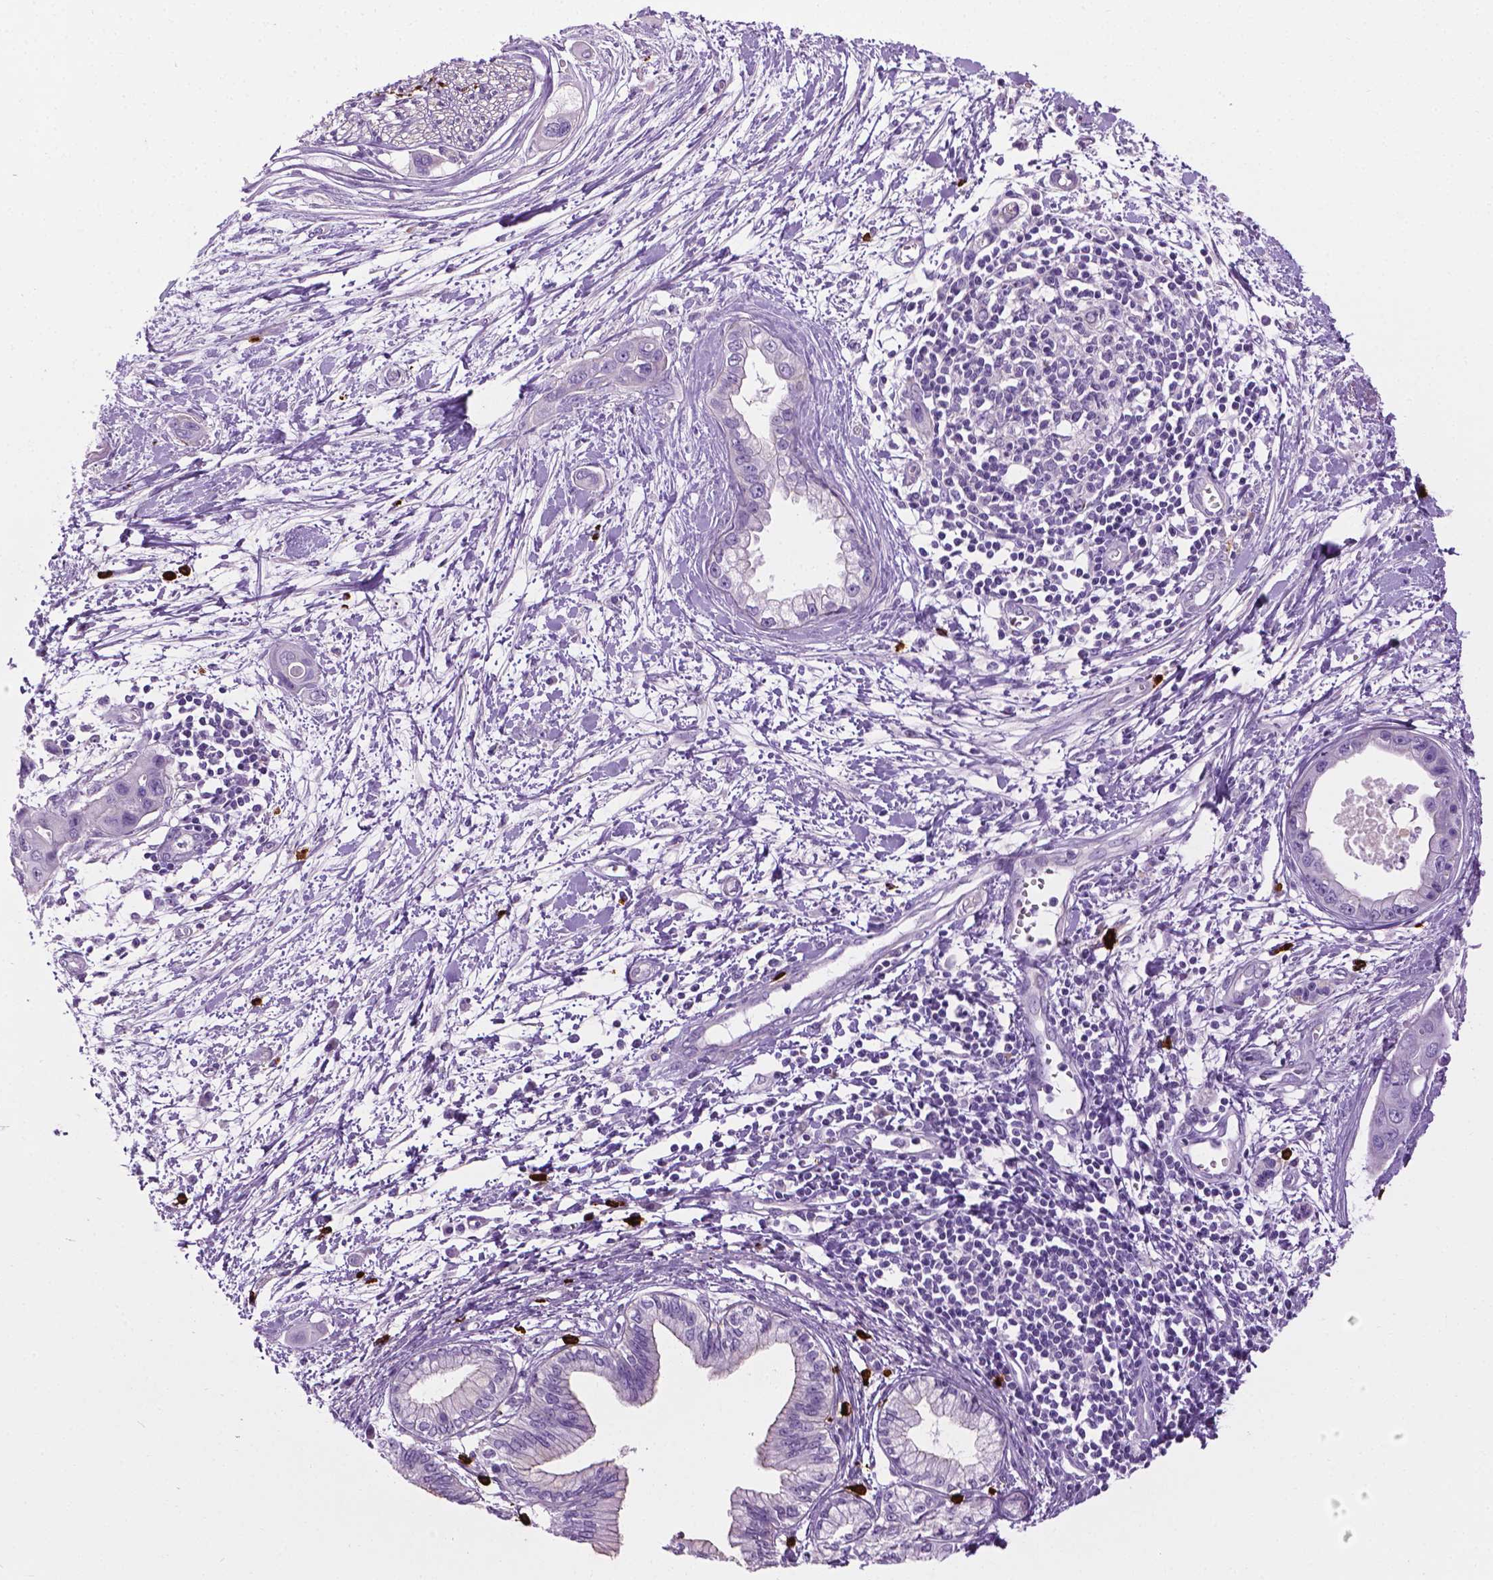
{"staining": {"intensity": "negative", "quantity": "none", "location": "none"}, "tissue": "pancreatic cancer", "cell_type": "Tumor cells", "image_type": "cancer", "snomed": [{"axis": "morphology", "description": "Adenocarcinoma, NOS"}, {"axis": "topography", "description": "Pancreas"}], "caption": "A micrograph of adenocarcinoma (pancreatic) stained for a protein shows no brown staining in tumor cells. Brightfield microscopy of IHC stained with DAB (brown) and hematoxylin (blue), captured at high magnification.", "gene": "SPECC1L", "patient": {"sex": "male", "age": 60}}